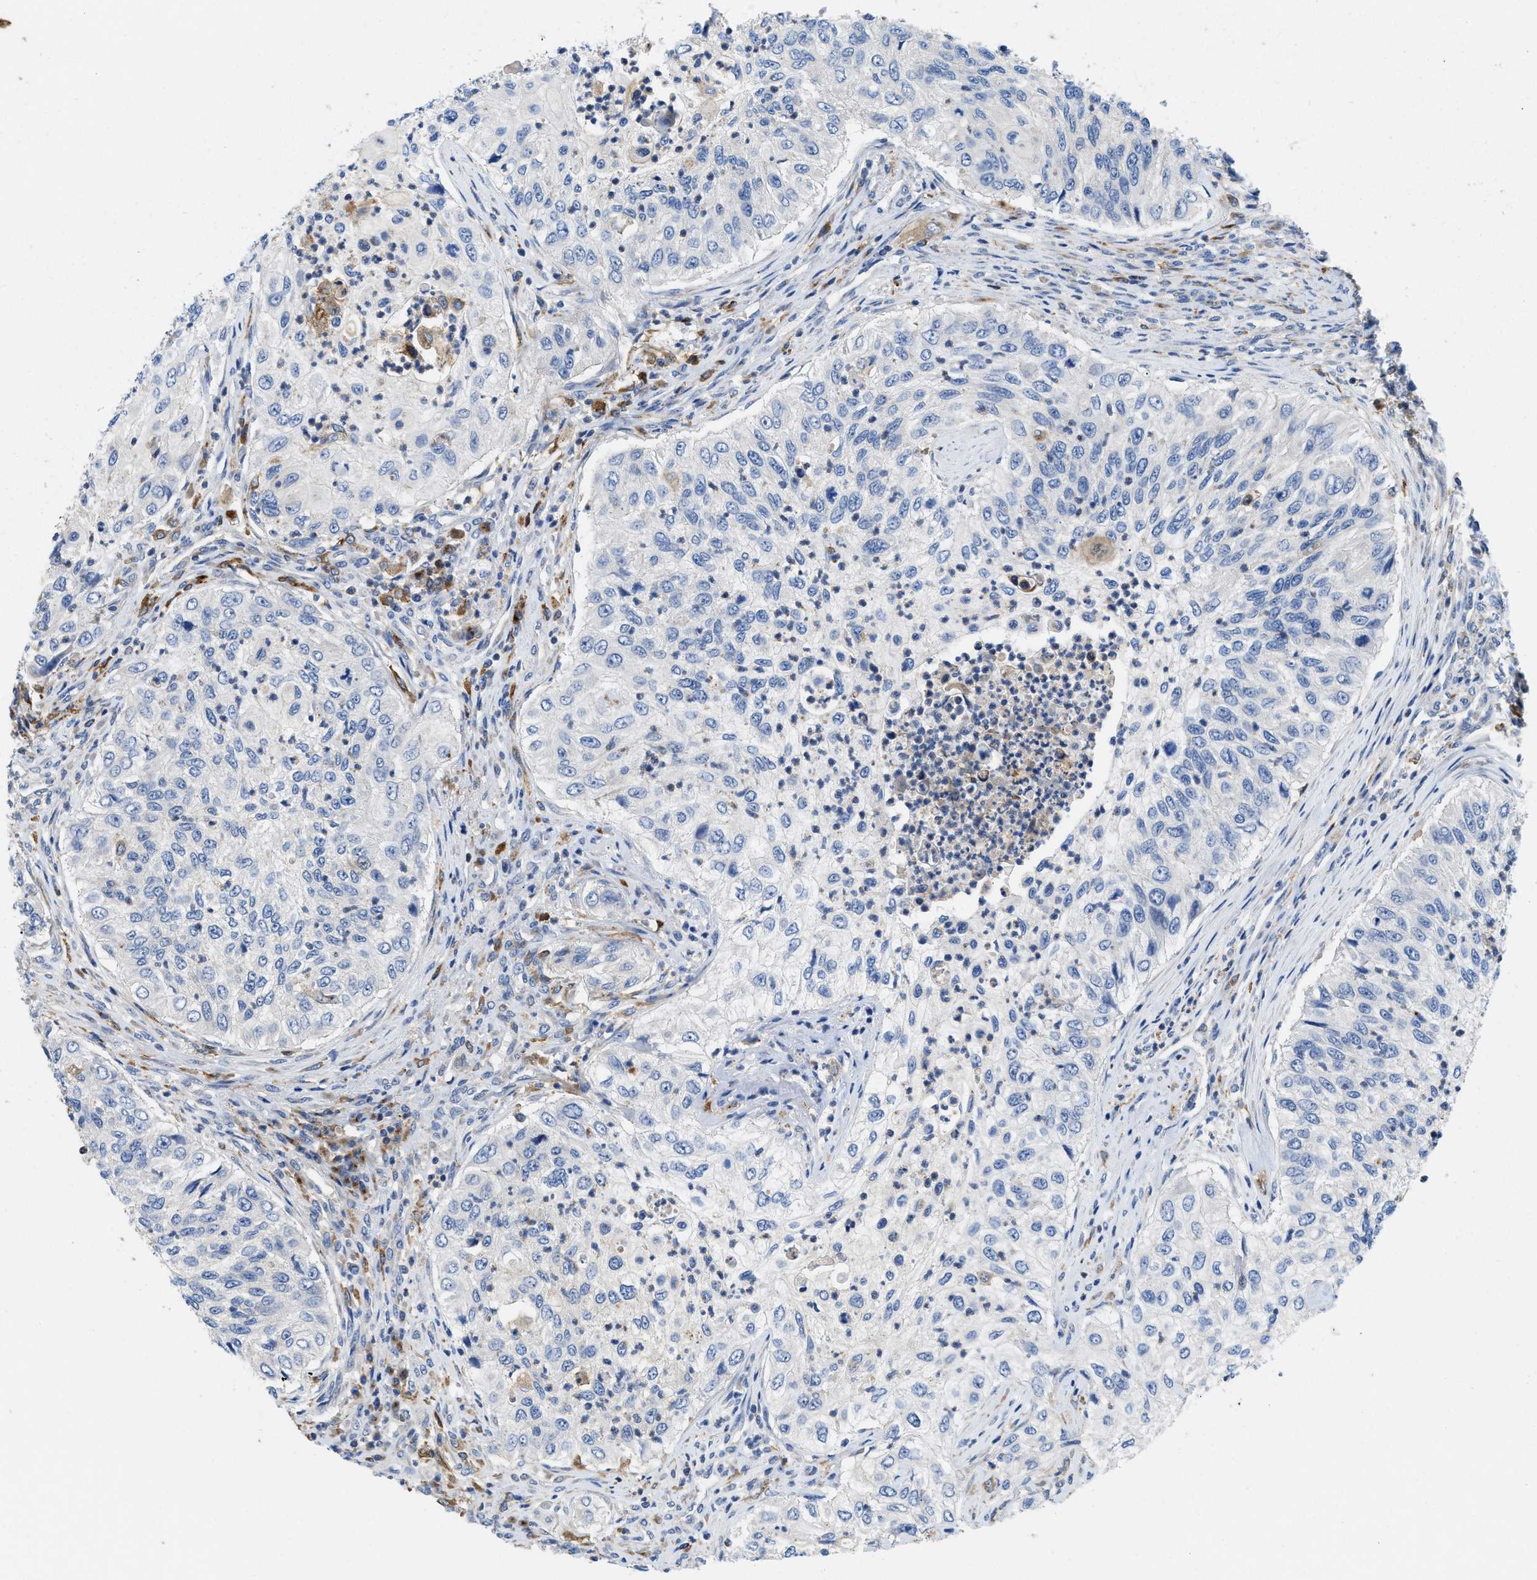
{"staining": {"intensity": "negative", "quantity": "none", "location": "none"}, "tissue": "urothelial cancer", "cell_type": "Tumor cells", "image_type": "cancer", "snomed": [{"axis": "morphology", "description": "Urothelial carcinoma, High grade"}, {"axis": "topography", "description": "Urinary bladder"}], "caption": "Urothelial cancer was stained to show a protein in brown. There is no significant expression in tumor cells.", "gene": "ENPP4", "patient": {"sex": "female", "age": 60}}